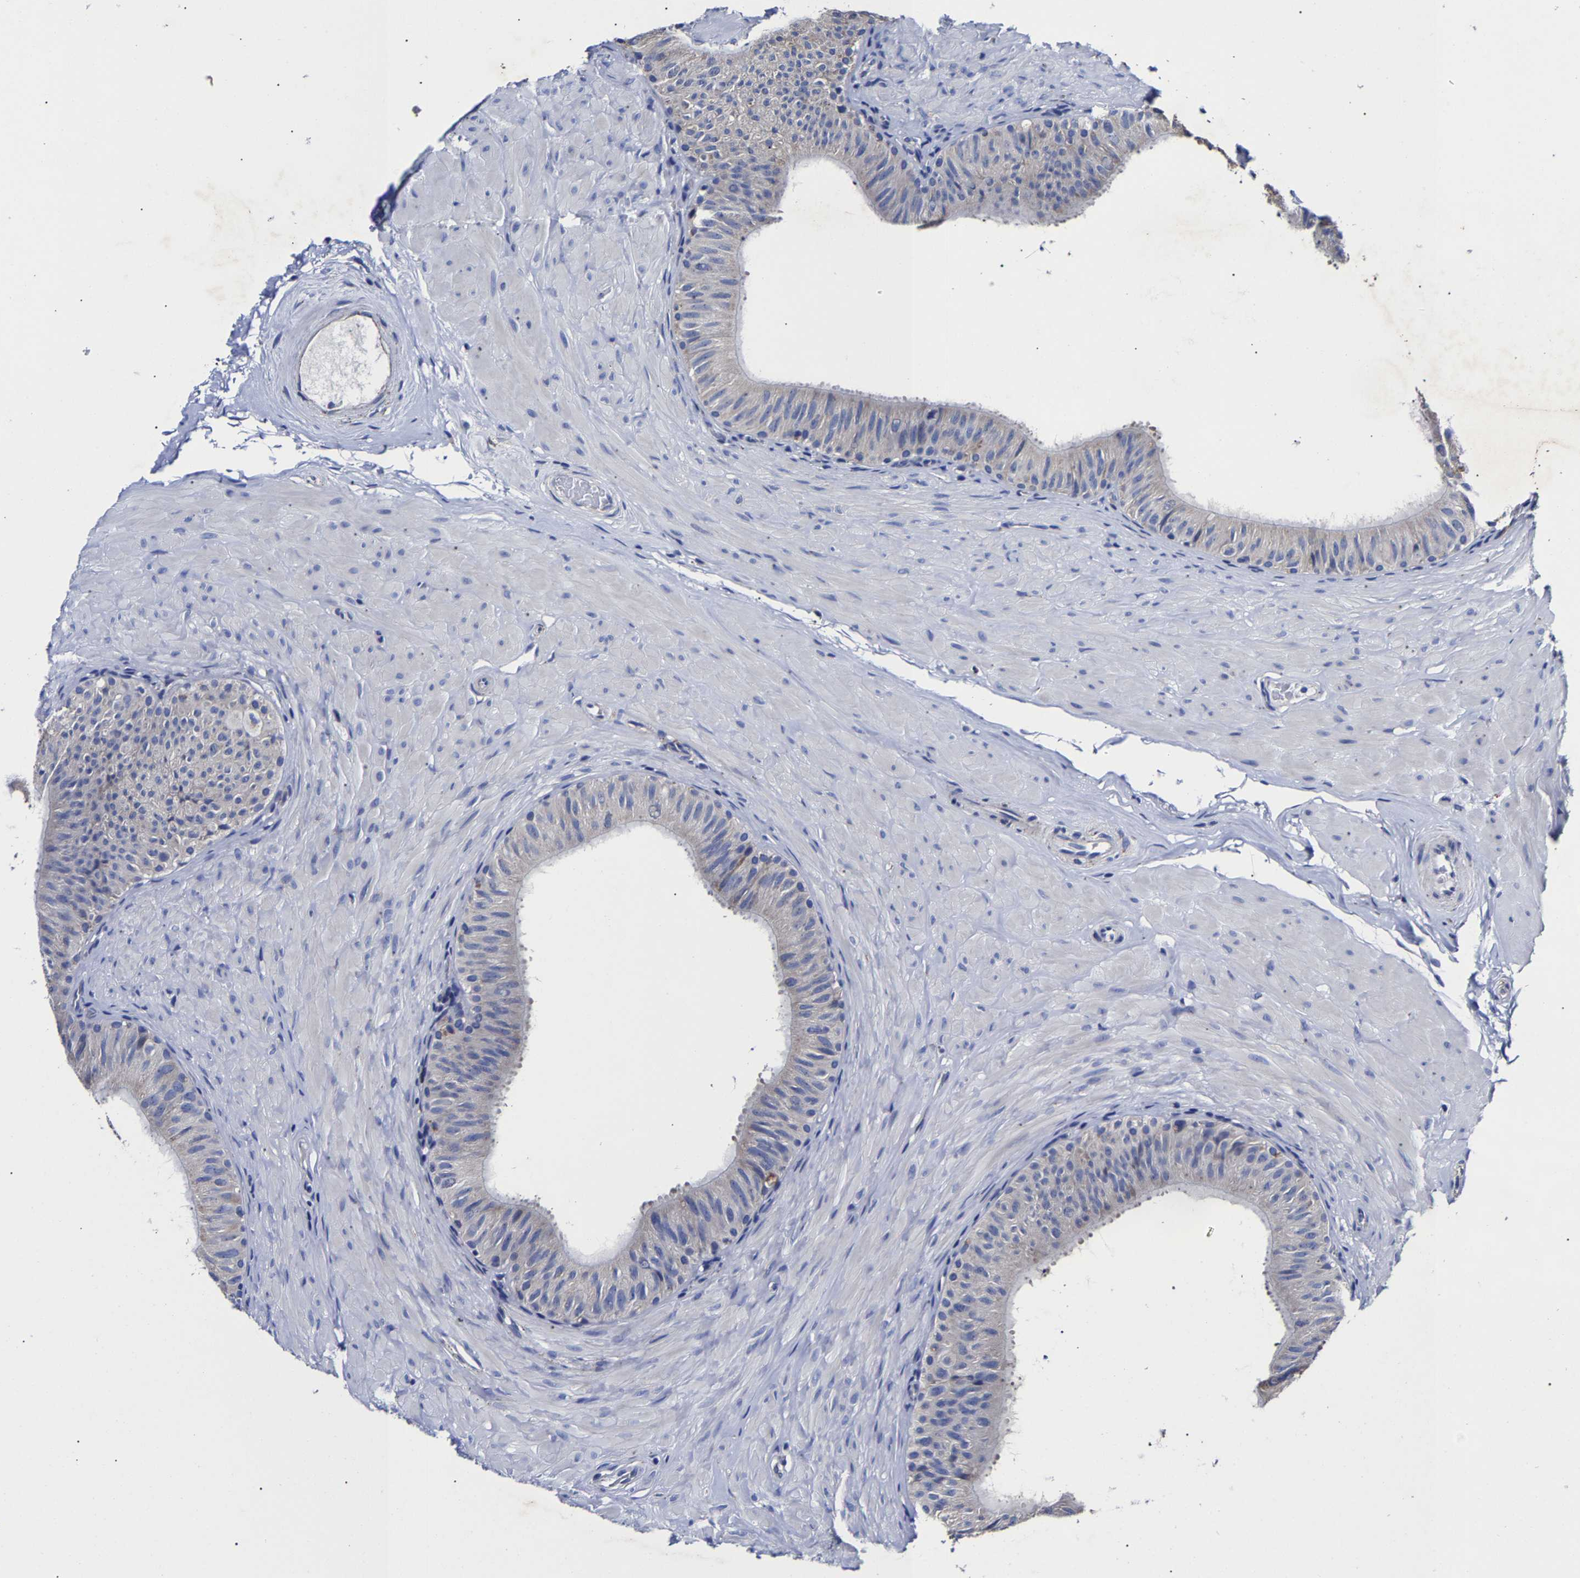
{"staining": {"intensity": "negative", "quantity": "none", "location": "none"}, "tissue": "epididymis", "cell_type": "Glandular cells", "image_type": "normal", "snomed": [{"axis": "morphology", "description": "Normal tissue, NOS"}, {"axis": "topography", "description": "Epididymis"}], "caption": "A high-resolution photomicrograph shows IHC staining of unremarkable epididymis, which reveals no significant expression in glandular cells.", "gene": "AASS", "patient": {"sex": "male", "age": 34}}